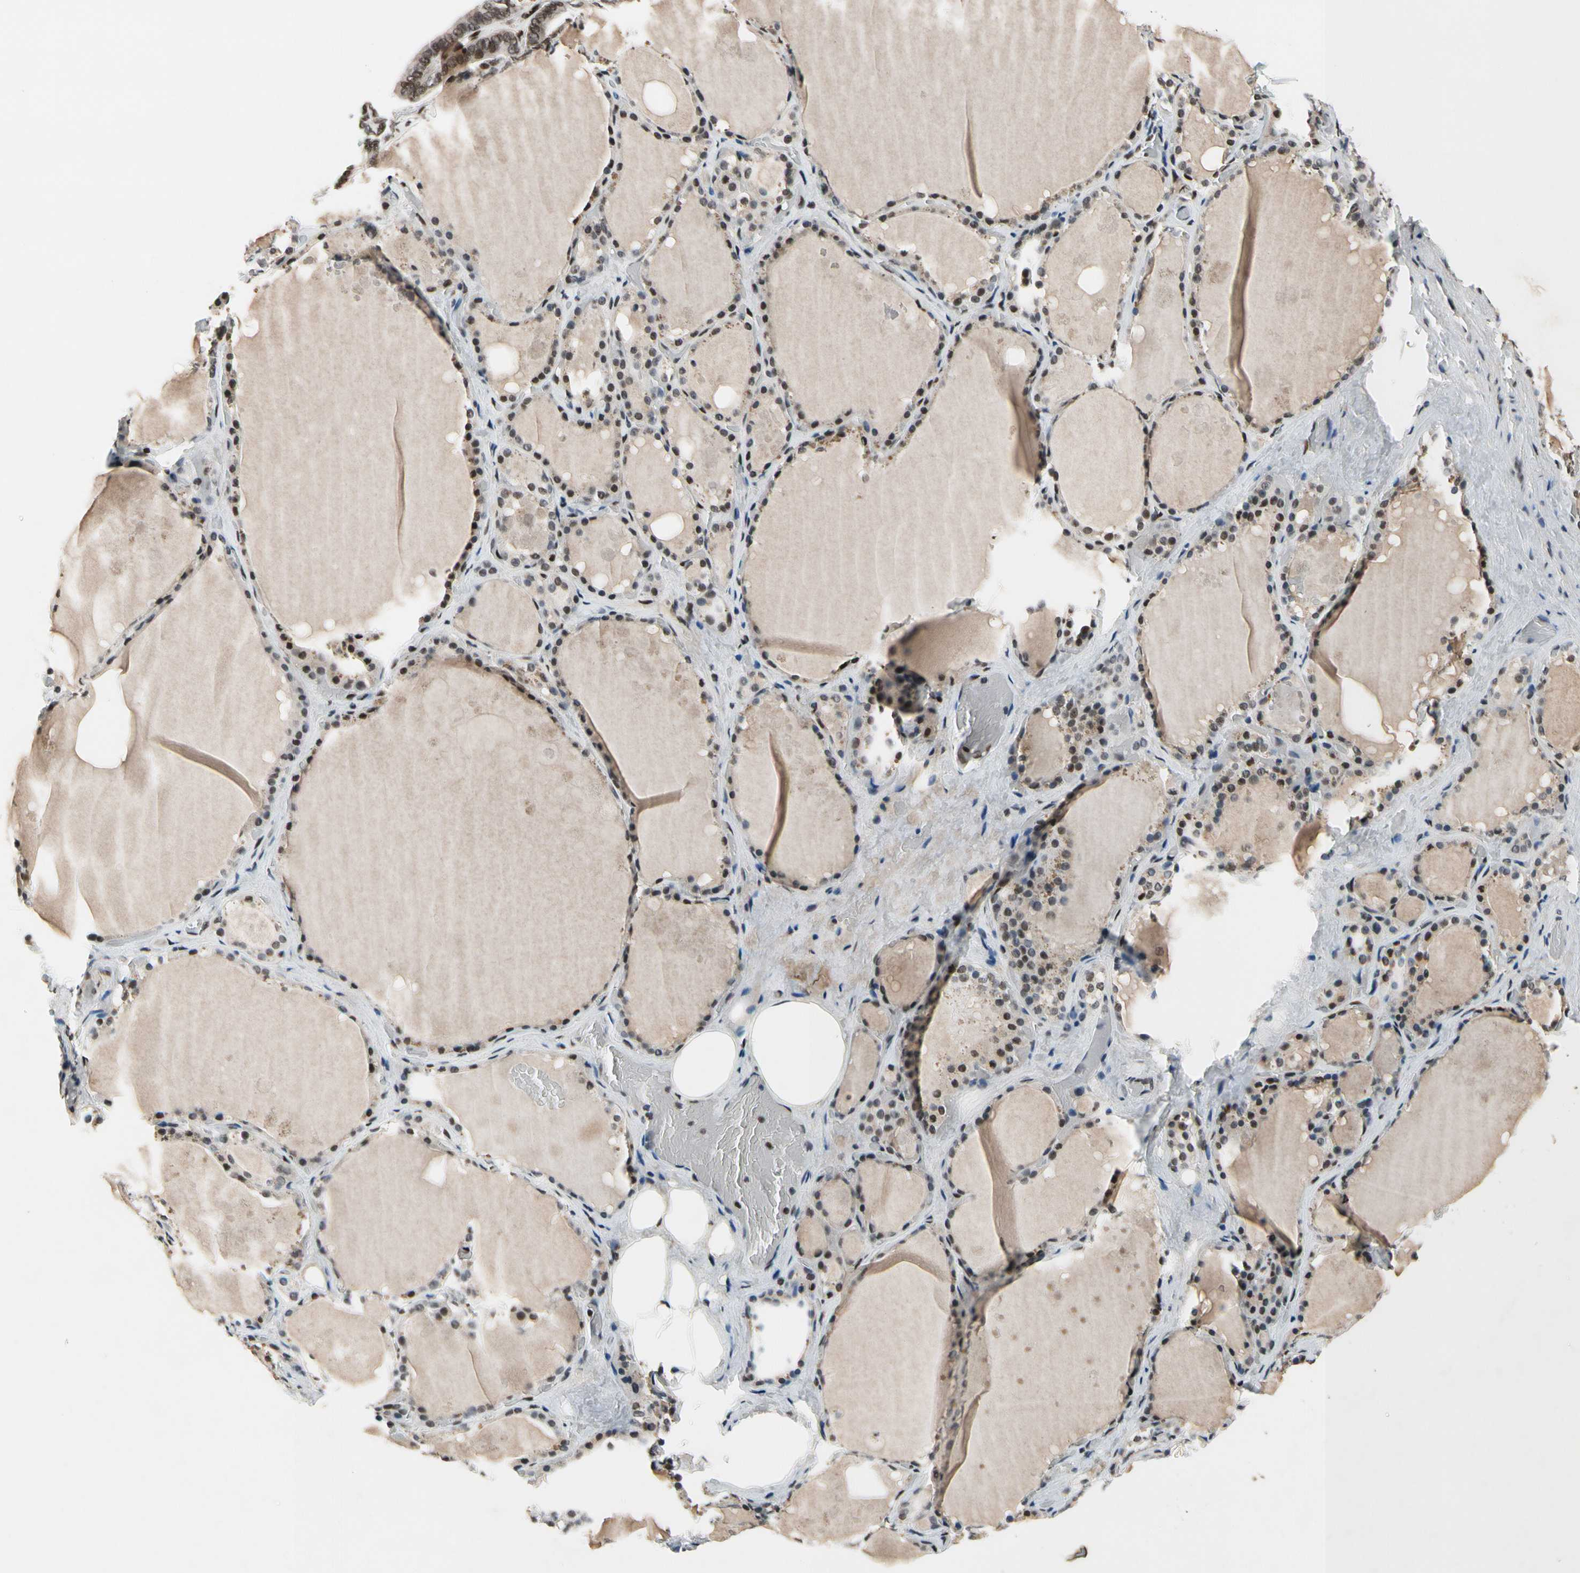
{"staining": {"intensity": "moderate", "quantity": "25%-75%", "location": "nuclear"}, "tissue": "thyroid gland", "cell_type": "Glandular cells", "image_type": "normal", "snomed": [{"axis": "morphology", "description": "Normal tissue, NOS"}, {"axis": "topography", "description": "Thyroid gland"}], "caption": "Brown immunohistochemical staining in unremarkable thyroid gland displays moderate nuclear staining in about 25%-75% of glandular cells.", "gene": "RECQL", "patient": {"sex": "male", "age": 61}}